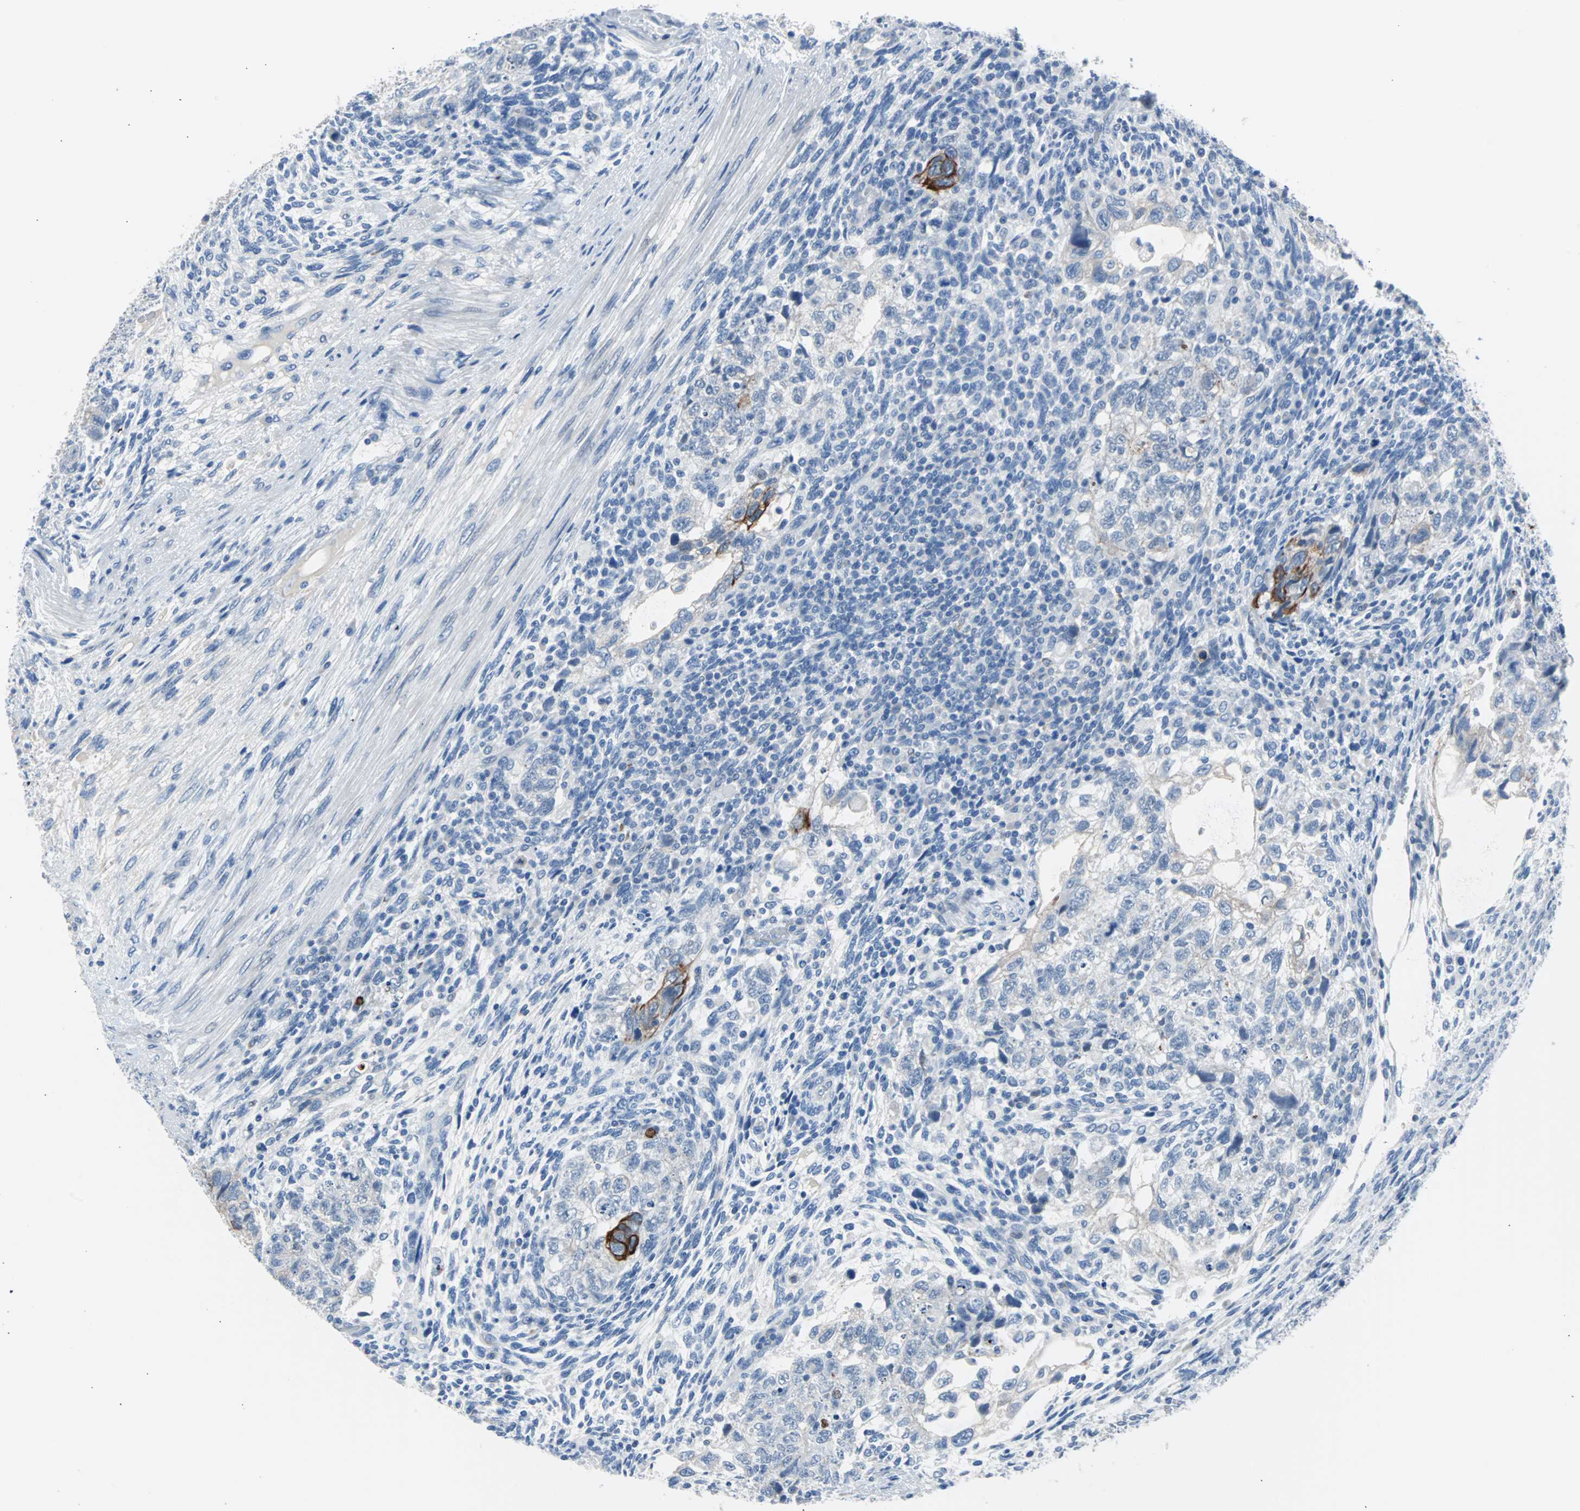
{"staining": {"intensity": "negative", "quantity": "none", "location": "none"}, "tissue": "testis cancer", "cell_type": "Tumor cells", "image_type": "cancer", "snomed": [{"axis": "morphology", "description": "Normal tissue, NOS"}, {"axis": "morphology", "description": "Carcinoma, Embryonal, NOS"}, {"axis": "topography", "description": "Testis"}], "caption": "Testis cancer (embryonal carcinoma) was stained to show a protein in brown. There is no significant expression in tumor cells.", "gene": "KRT7", "patient": {"sex": "male", "age": 36}}